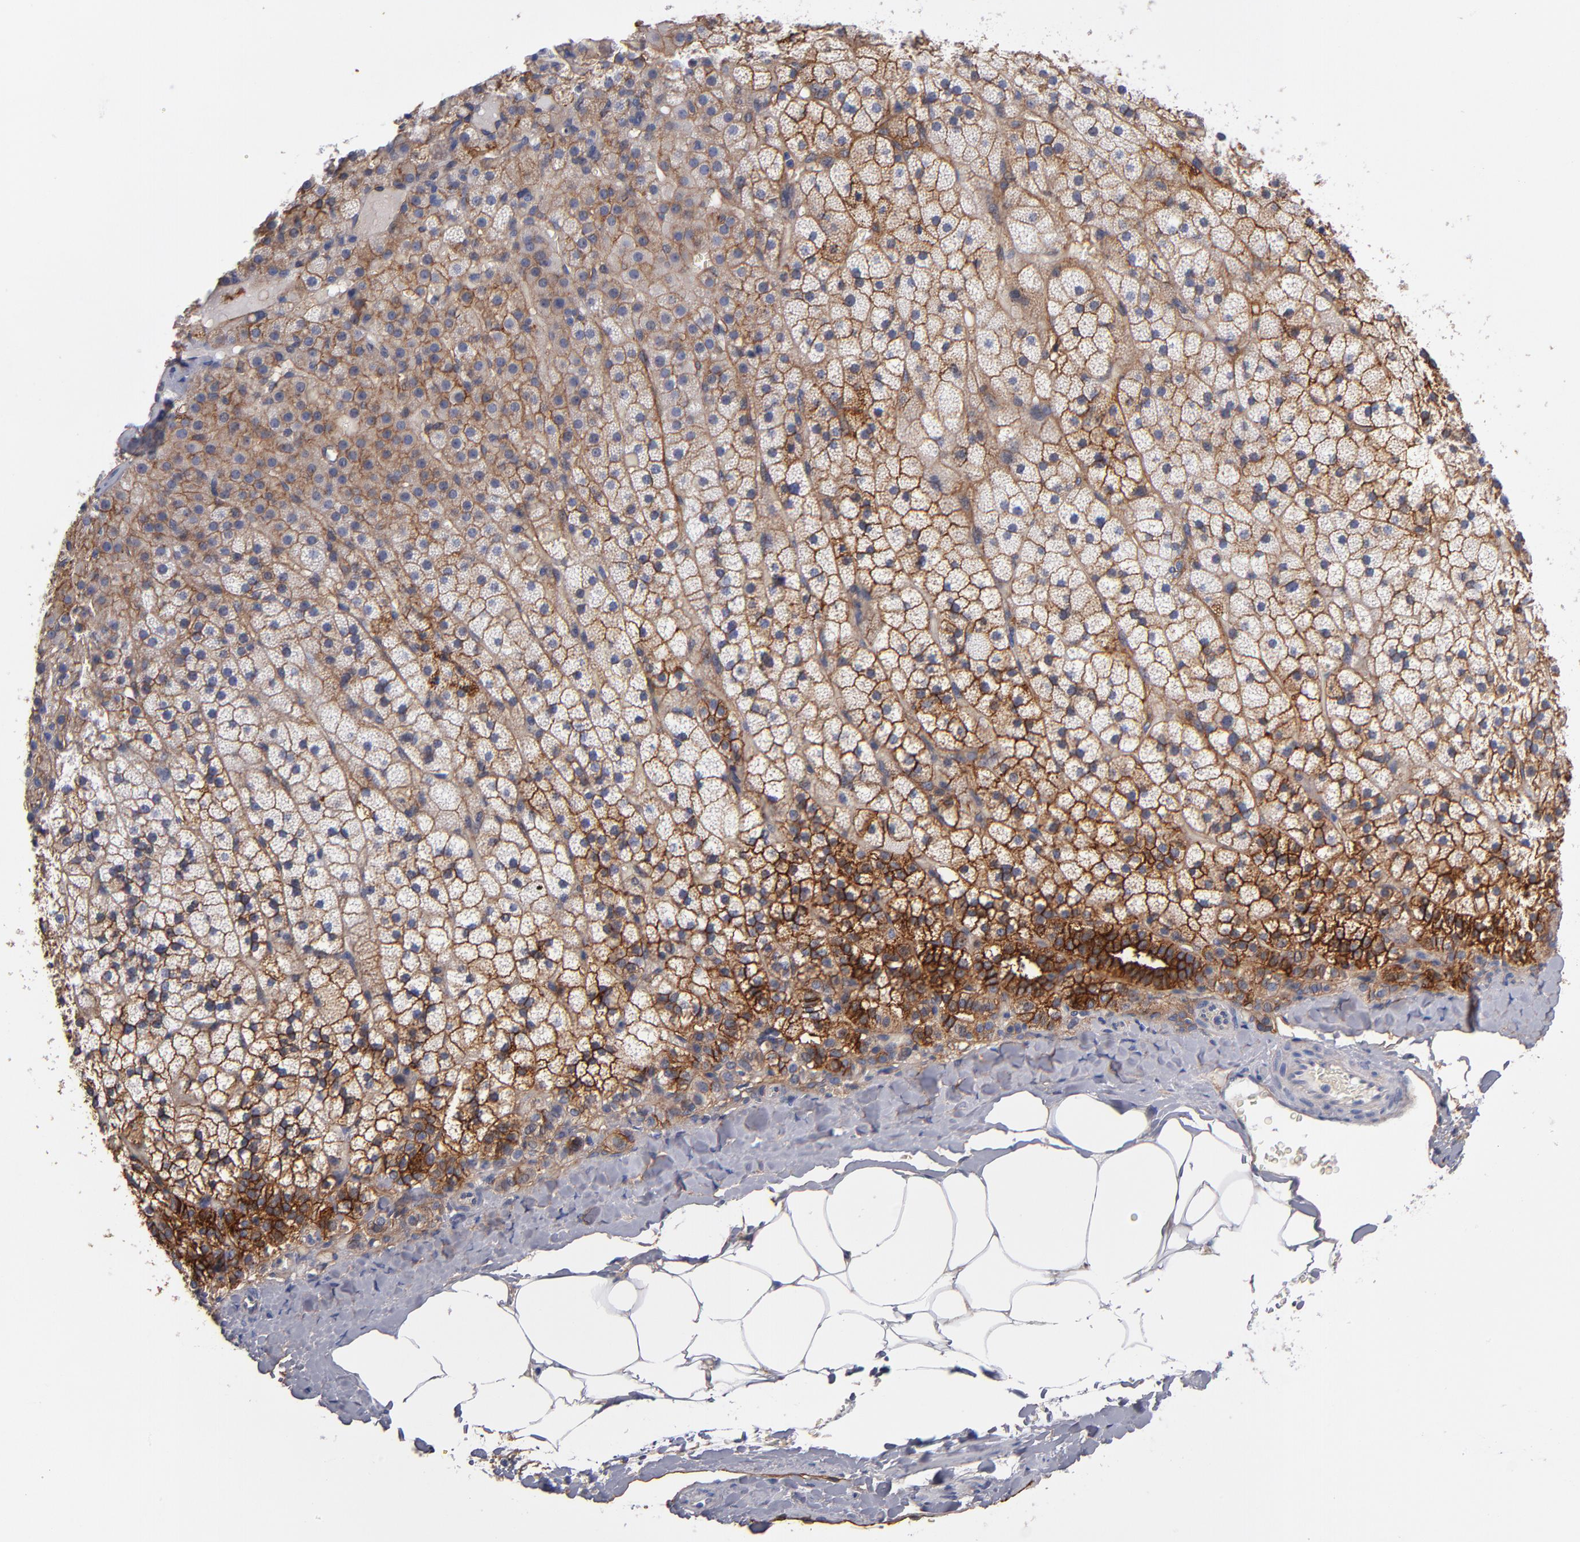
{"staining": {"intensity": "strong", "quantity": ">75%", "location": "cytoplasmic/membranous"}, "tissue": "adrenal gland", "cell_type": "Glandular cells", "image_type": "normal", "snomed": [{"axis": "morphology", "description": "Normal tissue, NOS"}, {"axis": "topography", "description": "Adrenal gland"}], "caption": "A high amount of strong cytoplasmic/membranous expression is seen in approximately >75% of glandular cells in benign adrenal gland.", "gene": "PLSCR4", "patient": {"sex": "male", "age": 35}}